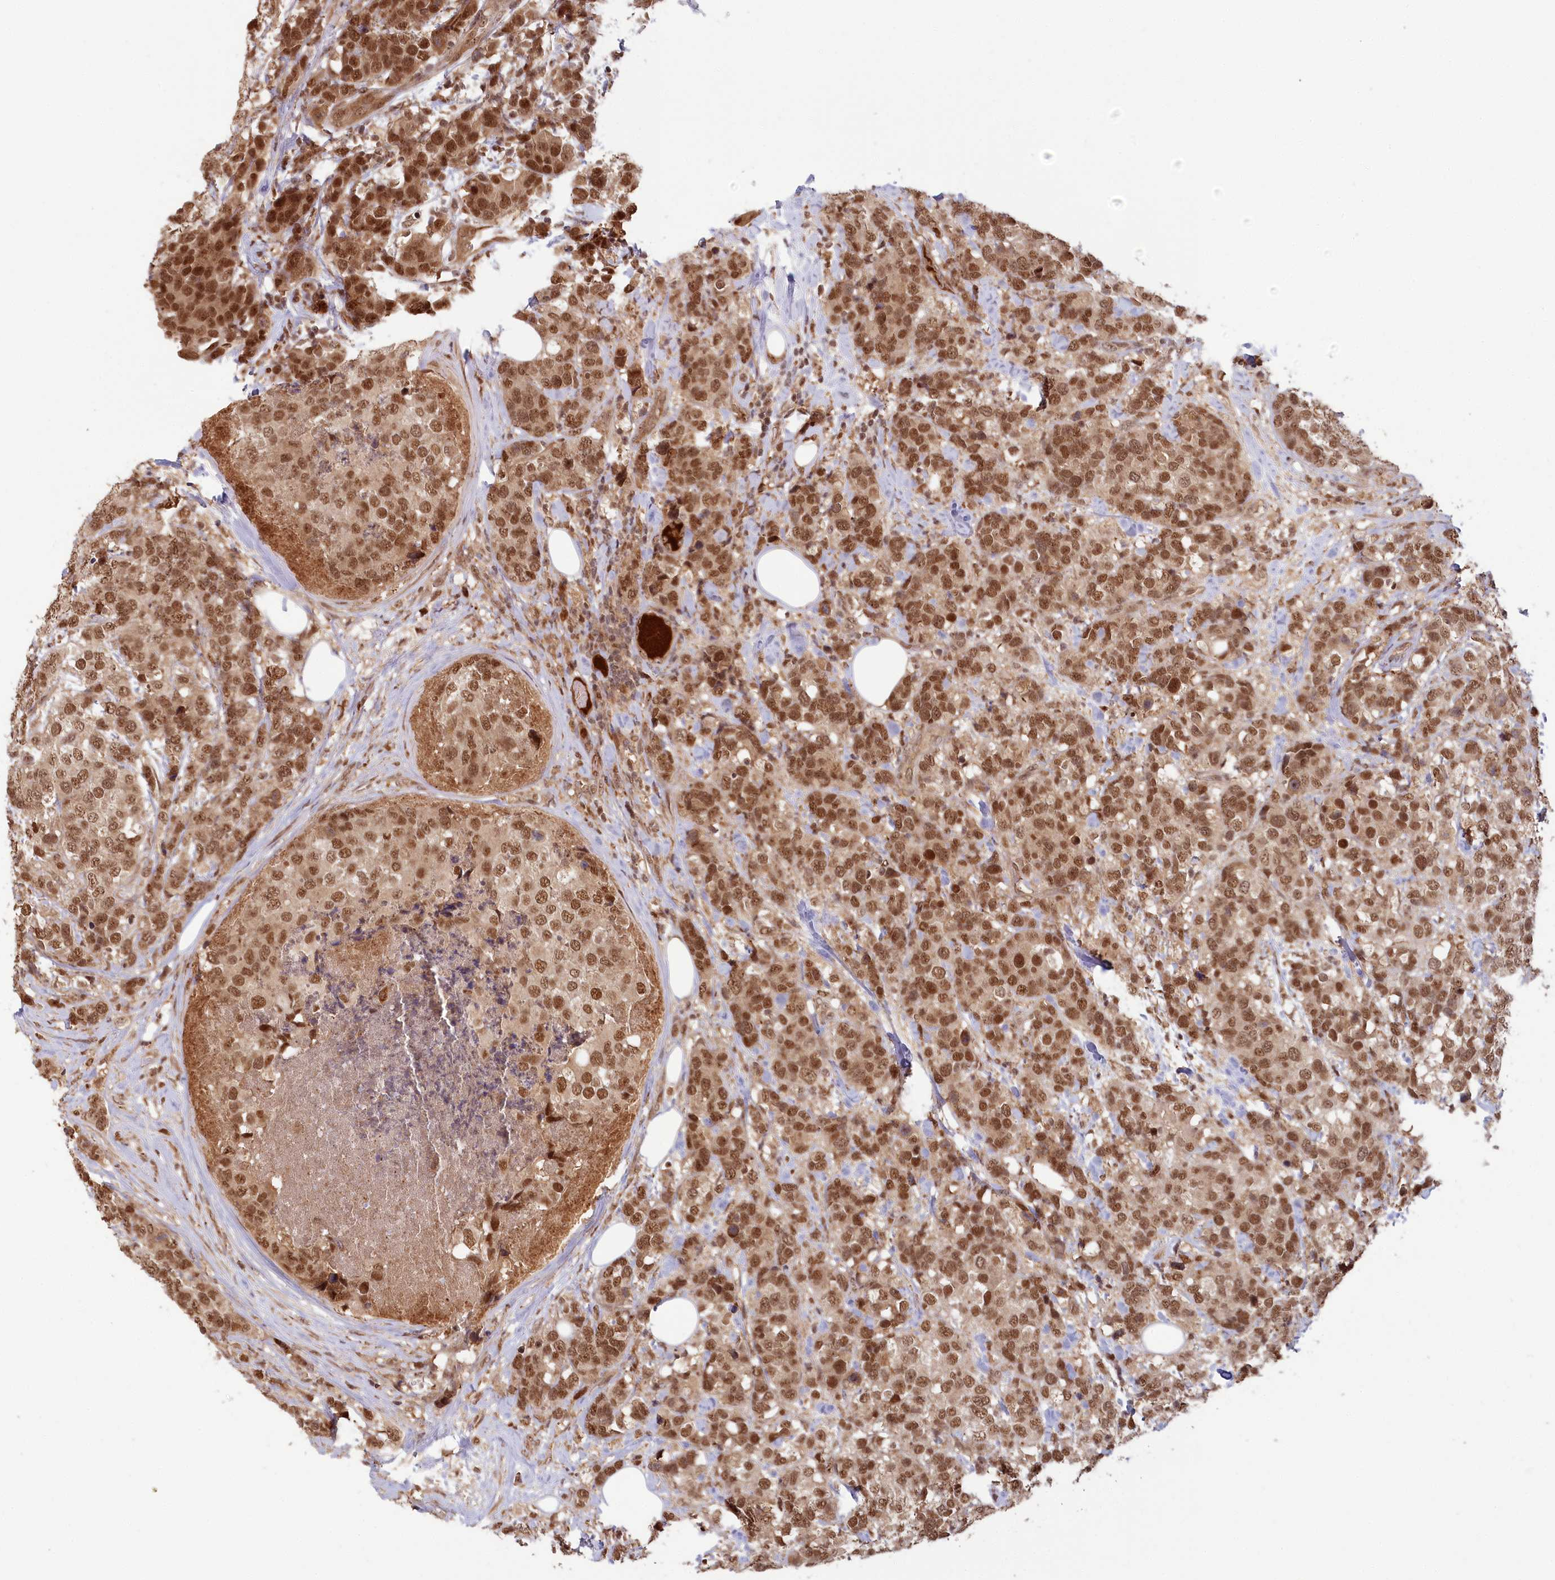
{"staining": {"intensity": "moderate", "quantity": ">75%", "location": "nuclear"}, "tissue": "breast cancer", "cell_type": "Tumor cells", "image_type": "cancer", "snomed": [{"axis": "morphology", "description": "Lobular carcinoma"}, {"axis": "topography", "description": "Breast"}], "caption": "A photomicrograph of human breast lobular carcinoma stained for a protein reveals moderate nuclear brown staining in tumor cells. Immunohistochemistry (ihc) stains the protein of interest in brown and the nuclei are stained blue.", "gene": "WAPL", "patient": {"sex": "female", "age": 59}}